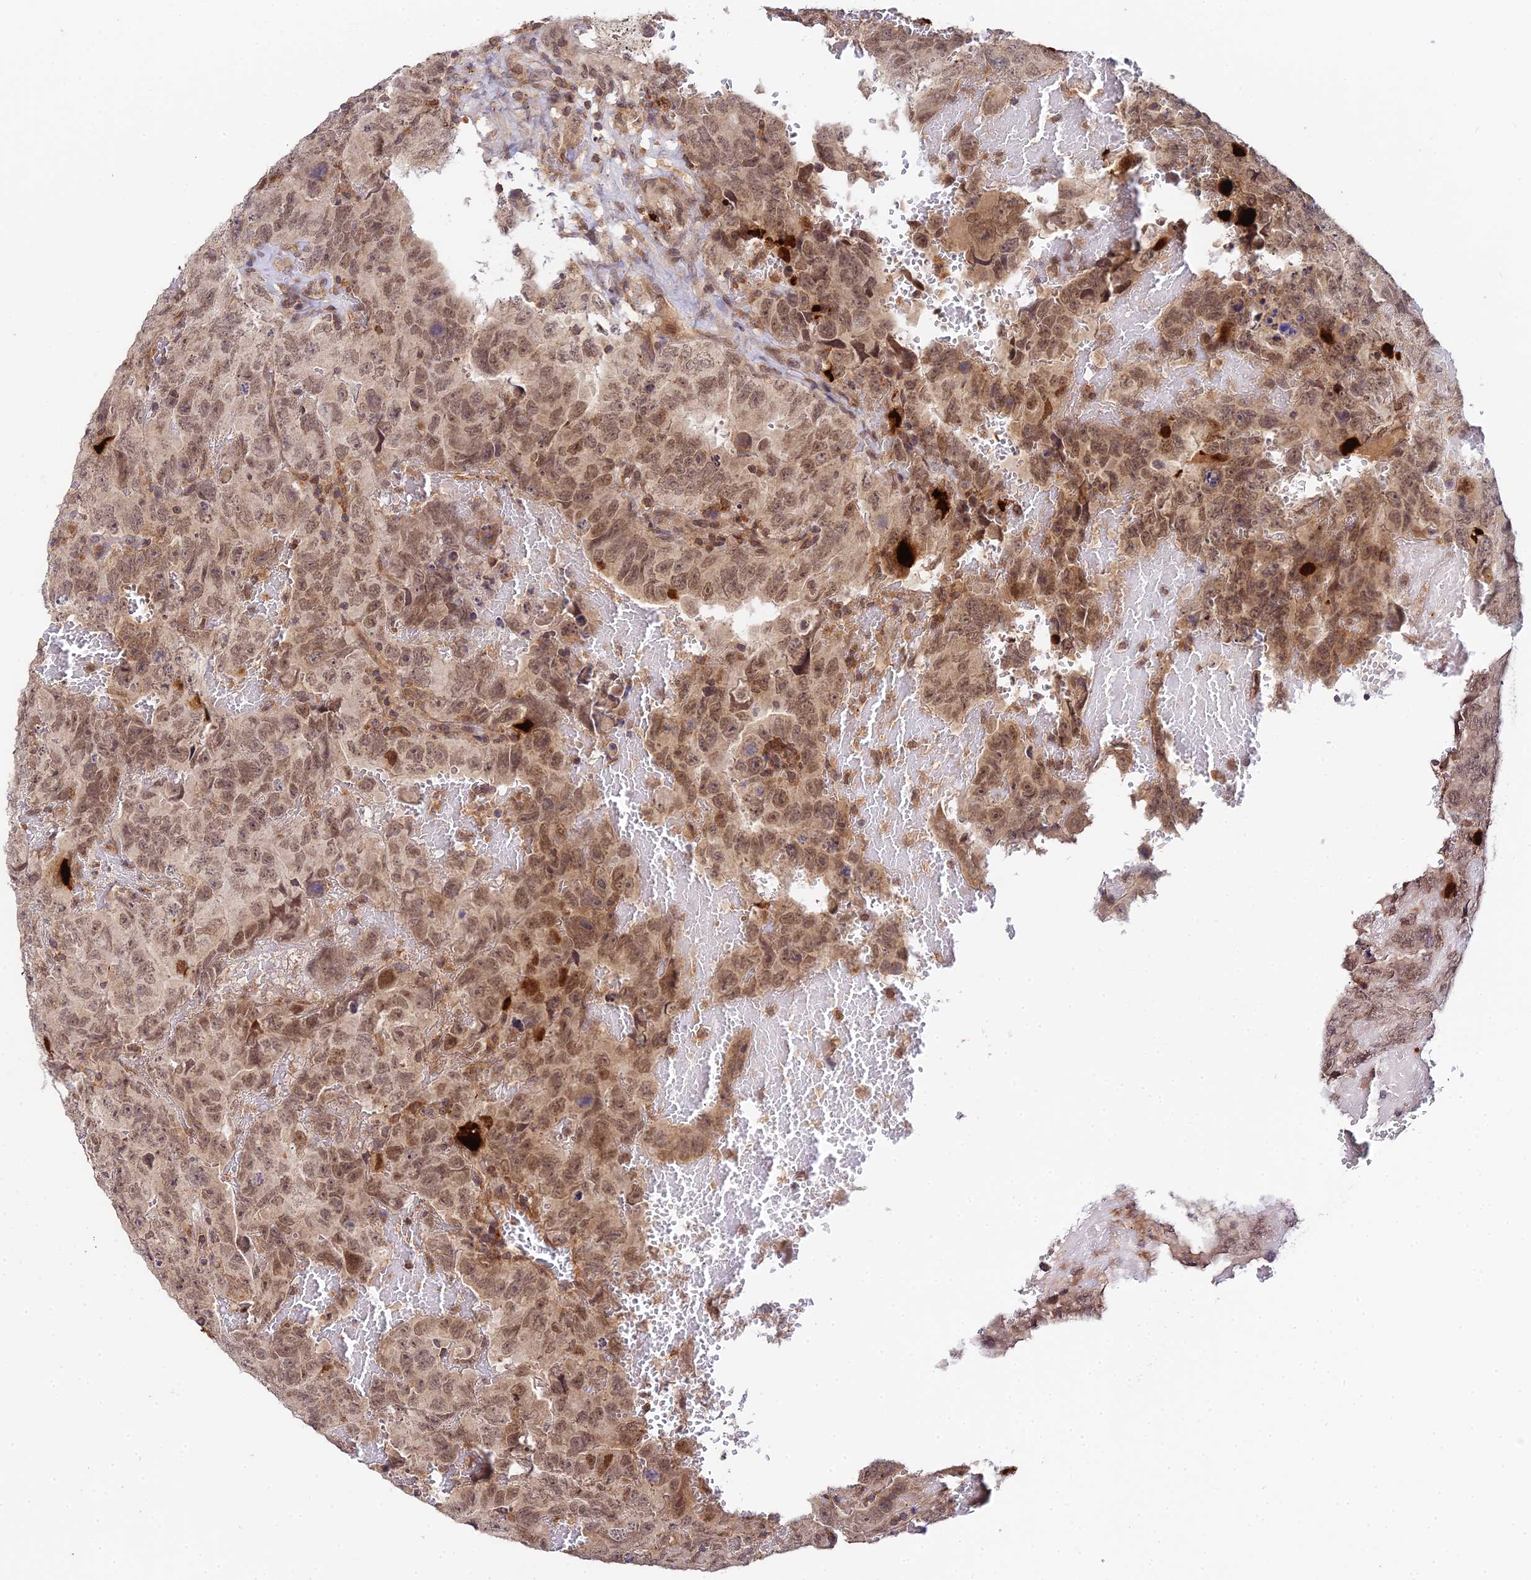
{"staining": {"intensity": "moderate", "quantity": ">75%", "location": "nuclear"}, "tissue": "testis cancer", "cell_type": "Tumor cells", "image_type": "cancer", "snomed": [{"axis": "morphology", "description": "Carcinoma, Embryonal, NOS"}, {"axis": "topography", "description": "Testis"}], "caption": "A high-resolution image shows immunohistochemistry (IHC) staining of embryonal carcinoma (testis), which shows moderate nuclear expression in about >75% of tumor cells.", "gene": "TPRX1", "patient": {"sex": "male", "age": 45}}